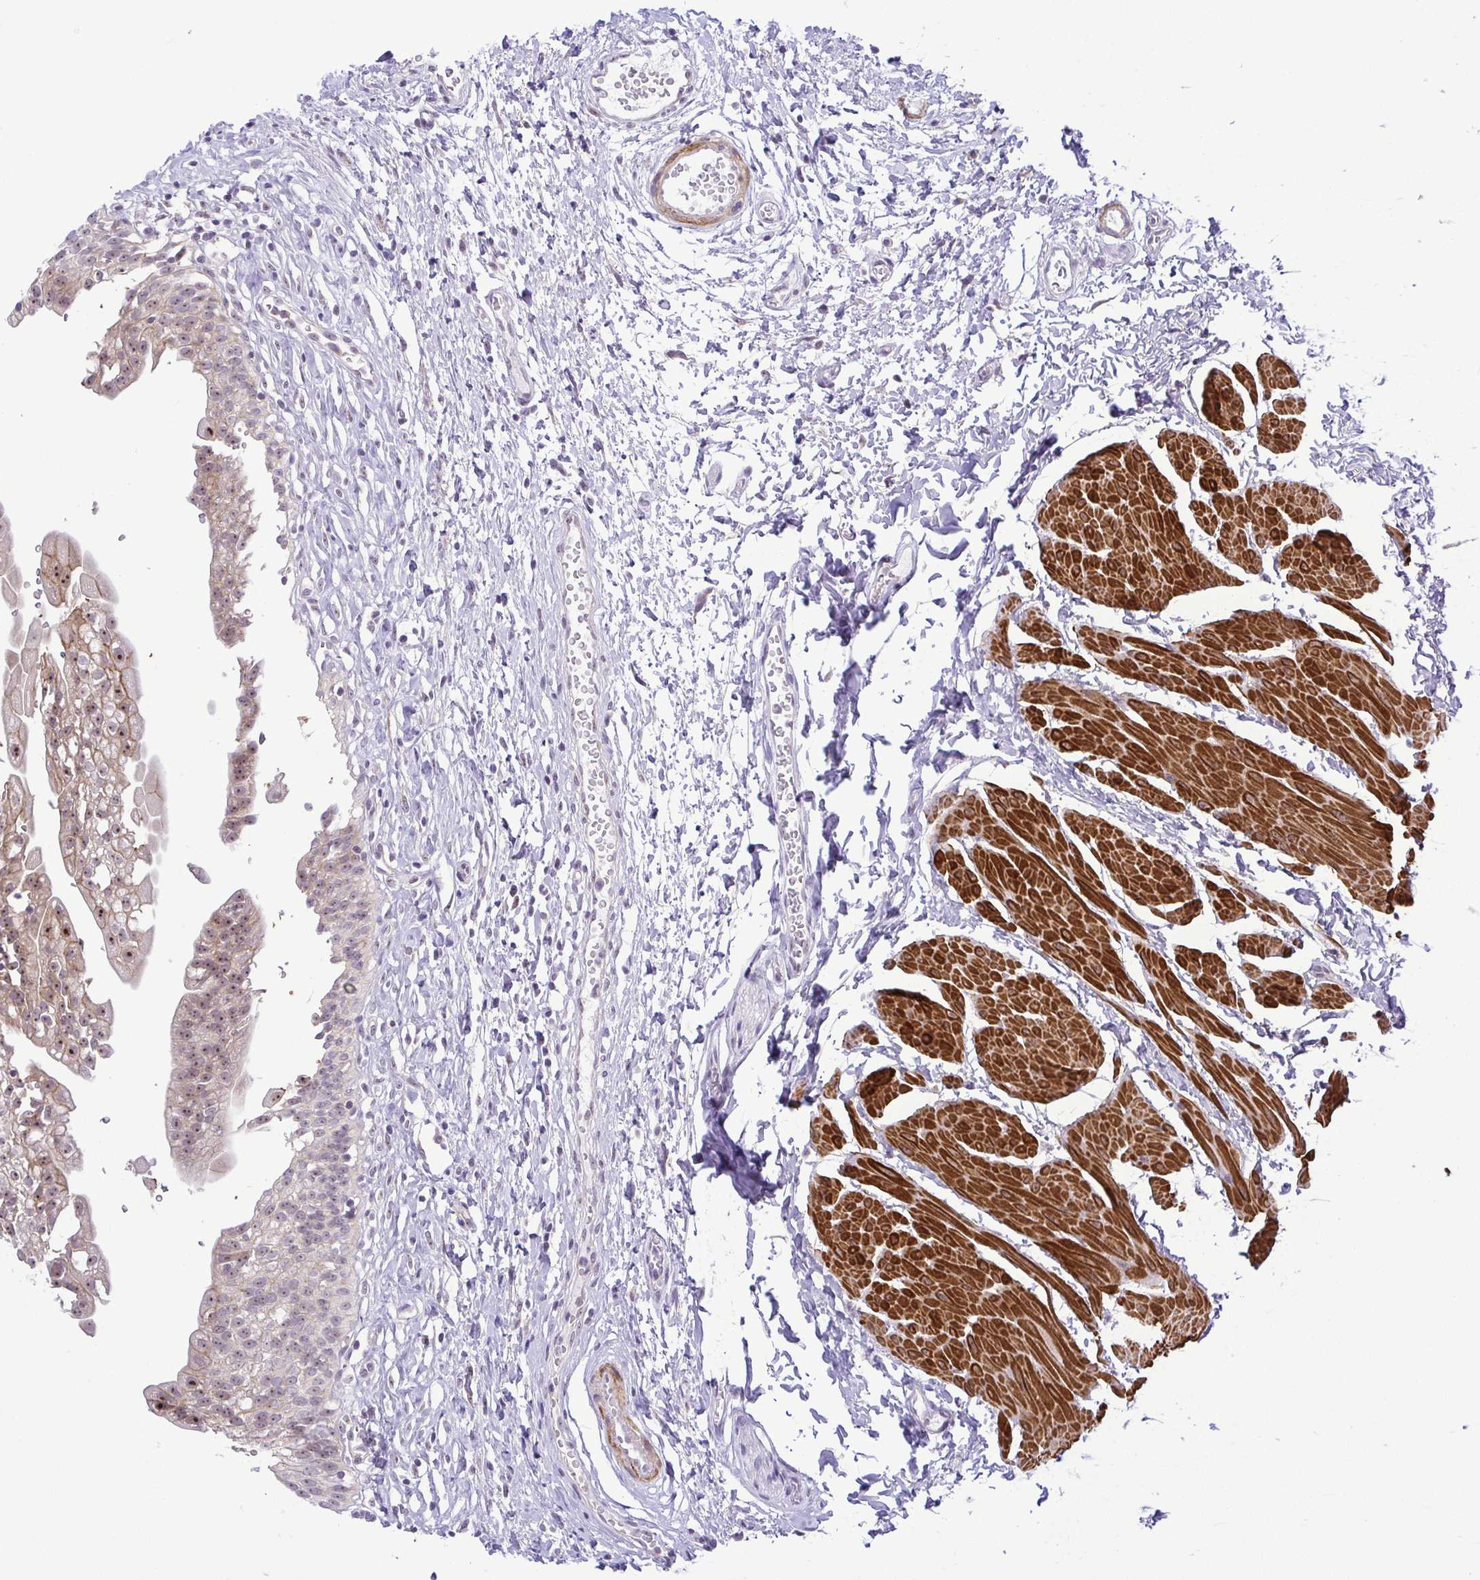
{"staining": {"intensity": "weak", "quantity": ">75%", "location": "cytoplasmic/membranous,nuclear"}, "tissue": "urinary bladder", "cell_type": "Urothelial cells", "image_type": "normal", "snomed": [{"axis": "morphology", "description": "Normal tissue, NOS"}, {"axis": "topography", "description": "Urinary bladder"}], "caption": "This histopathology image reveals normal urinary bladder stained with immunohistochemistry (IHC) to label a protein in brown. The cytoplasmic/membranous,nuclear of urothelial cells show weak positivity for the protein. Nuclei are counter-stained blue.", "gene": "RSL24D1", "patient": {"sex": "male", "age": 51}}